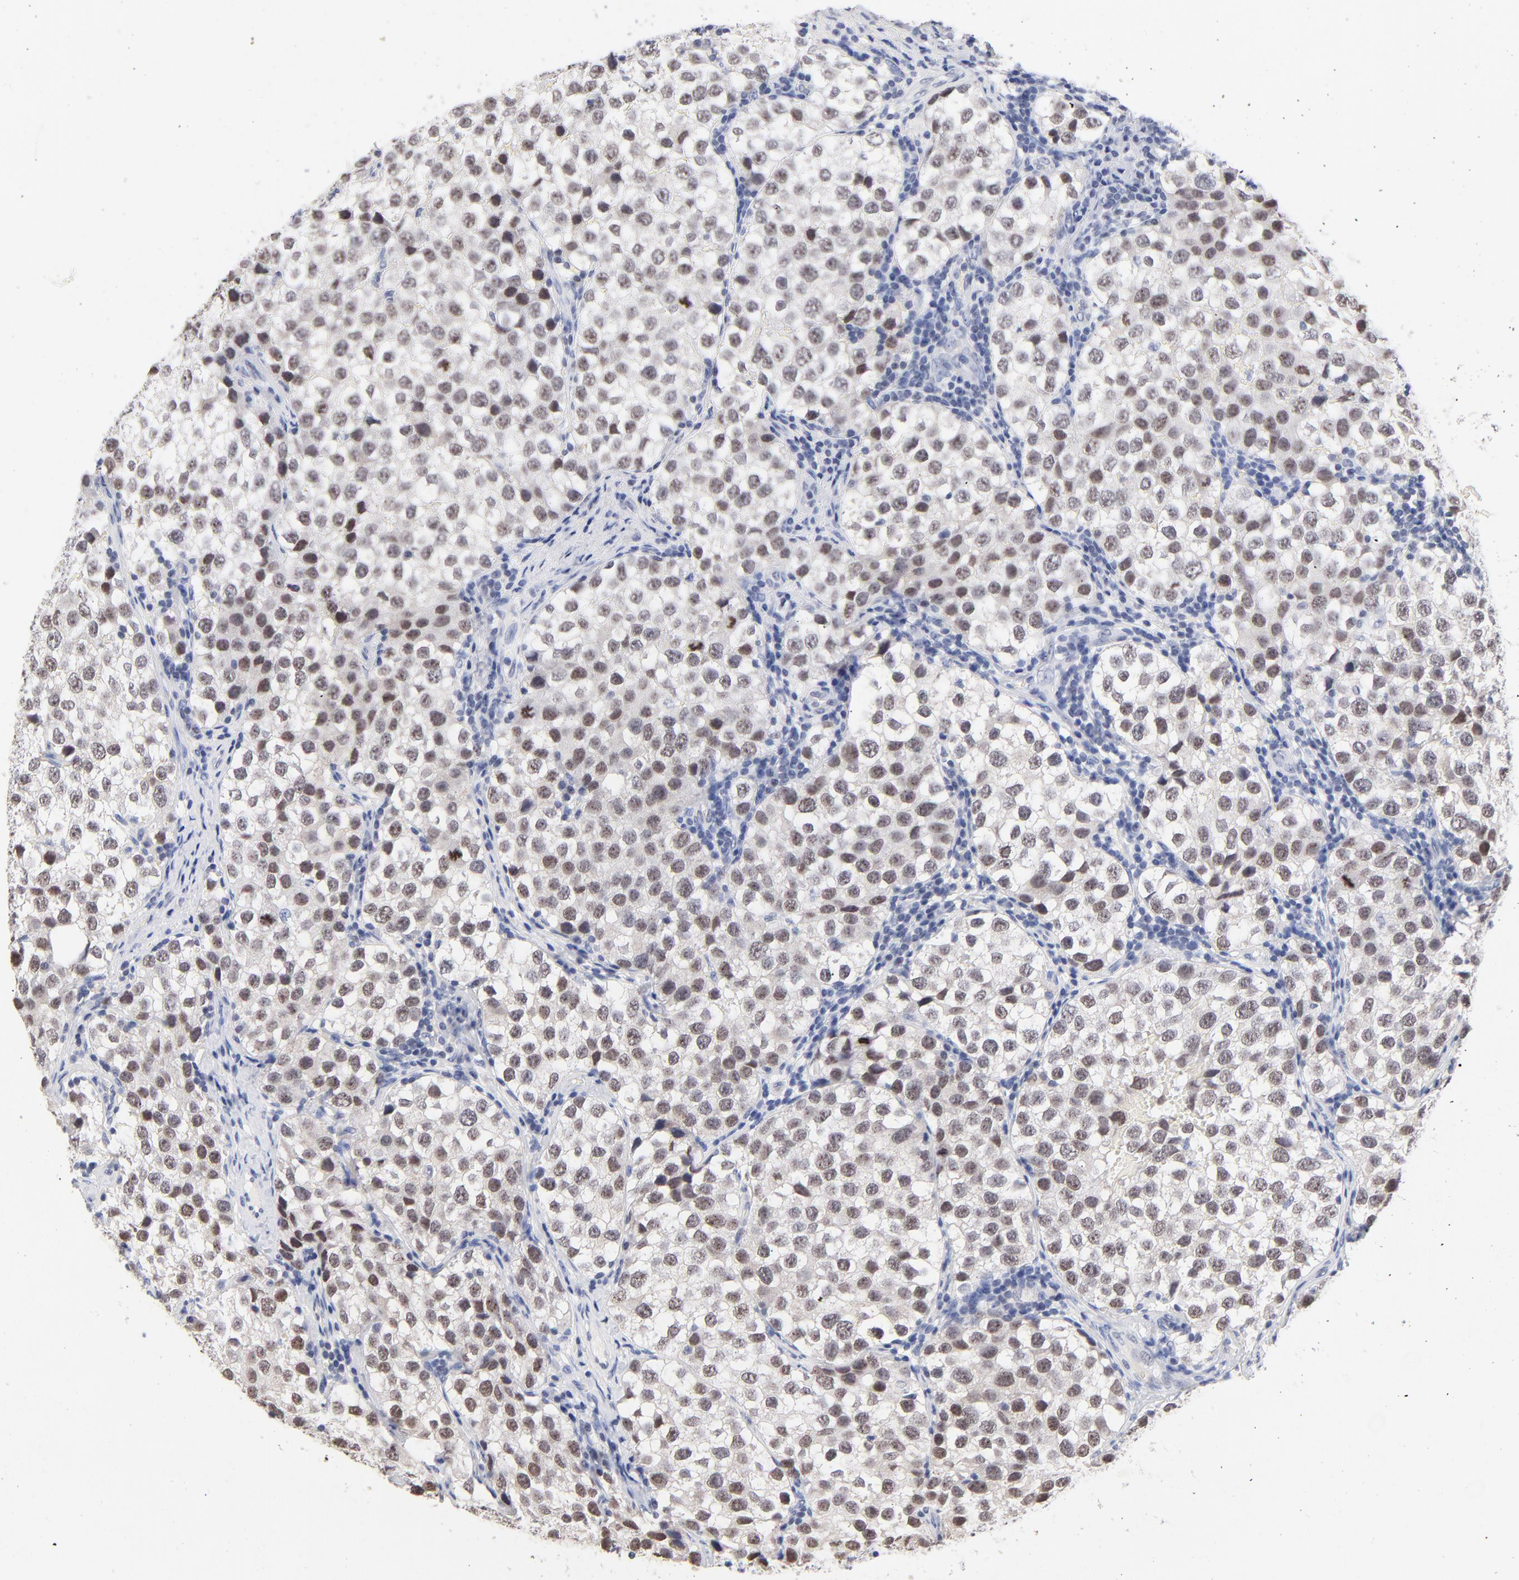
{"staining": {"intensity": "weak", "quantity": "25%-75%", "location": "nuclear"}, "tissue": "testis cancer", "cell_type": "Tumor cells", "image_type": "cancer", "snomed": [{"axis": "morphology", "description": "Seminoma, NOS"}, {"axis": "topography", "description": "Testis"}], "caption": "Immunohistochemistry (DAB (3,3'-diaminobenzidine)) staining of testis cancer displays weak nuclear protein expression in approximately 25%-75% of tumor cells. (IHC, brightfield microscopy, high magnification).", "gene": "ORC2", "patient": {"sex": "male", "age": 39}}